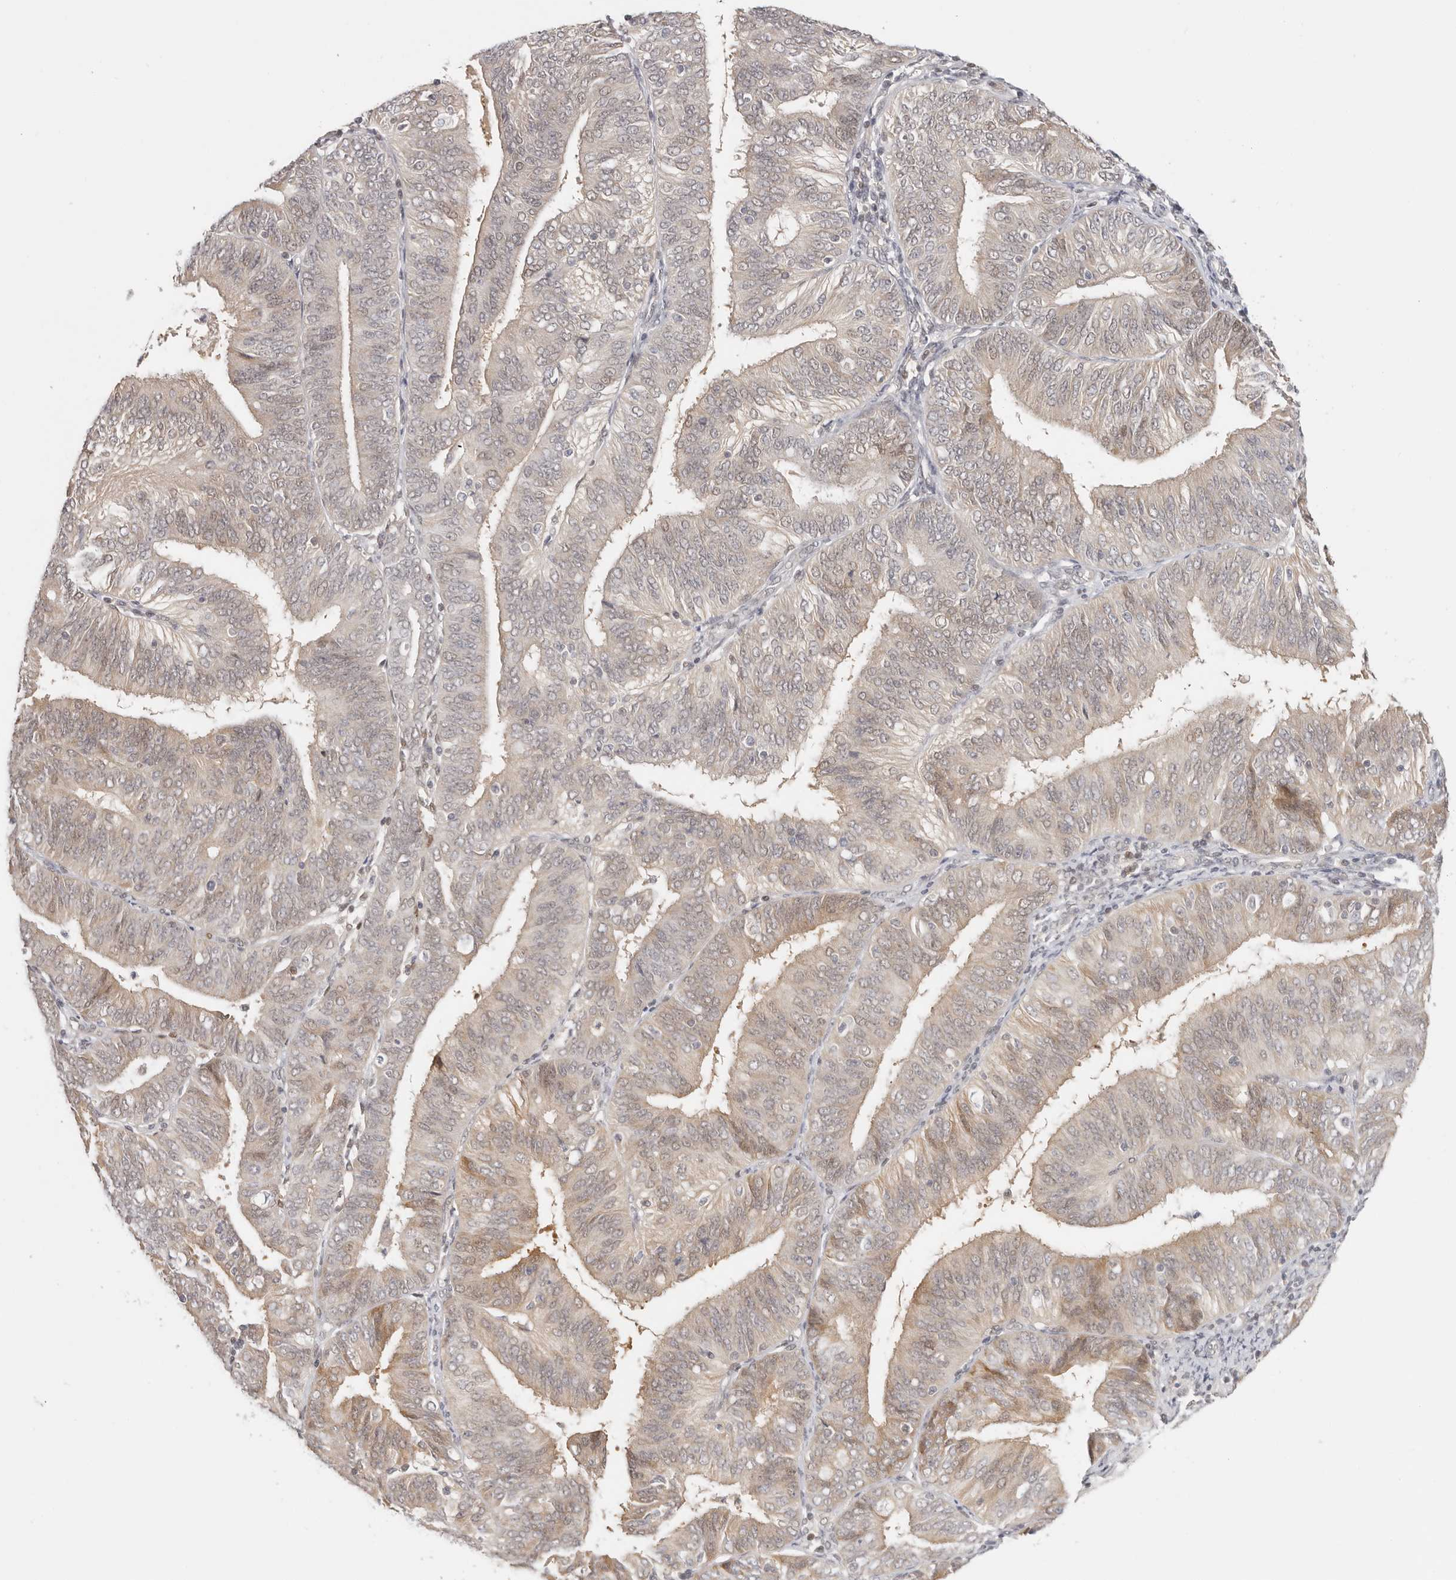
{"staining": {"intensity": "weak", "quantity": "<25%", "location": "cytoplasmic/membranous,nuclear"}, "tissue": "endometrial cancer", "cell_type": "Tumor cells", "image_type": "cancer", "snomed": [{"axis": "morphology", "description": "Adenocarcinoma, NOS"}, {"axis": "topography", "description": "Endometrium"}], "caption": "A high-resolution histopathology image shows immunohistochemistry (IHC) staining of adenocarcinoma (endometrial), which demonstrates no significant expression in tumor cells. (Stains: DAB (3,3'-diaminobenzidine) immunohistochemistry (IHC) with hematoxylin counter stain, Microscopy: brightfield microscopy at high magnification).", "gene": "LARP7", "patient": {"sex": "female", "age": 58}}